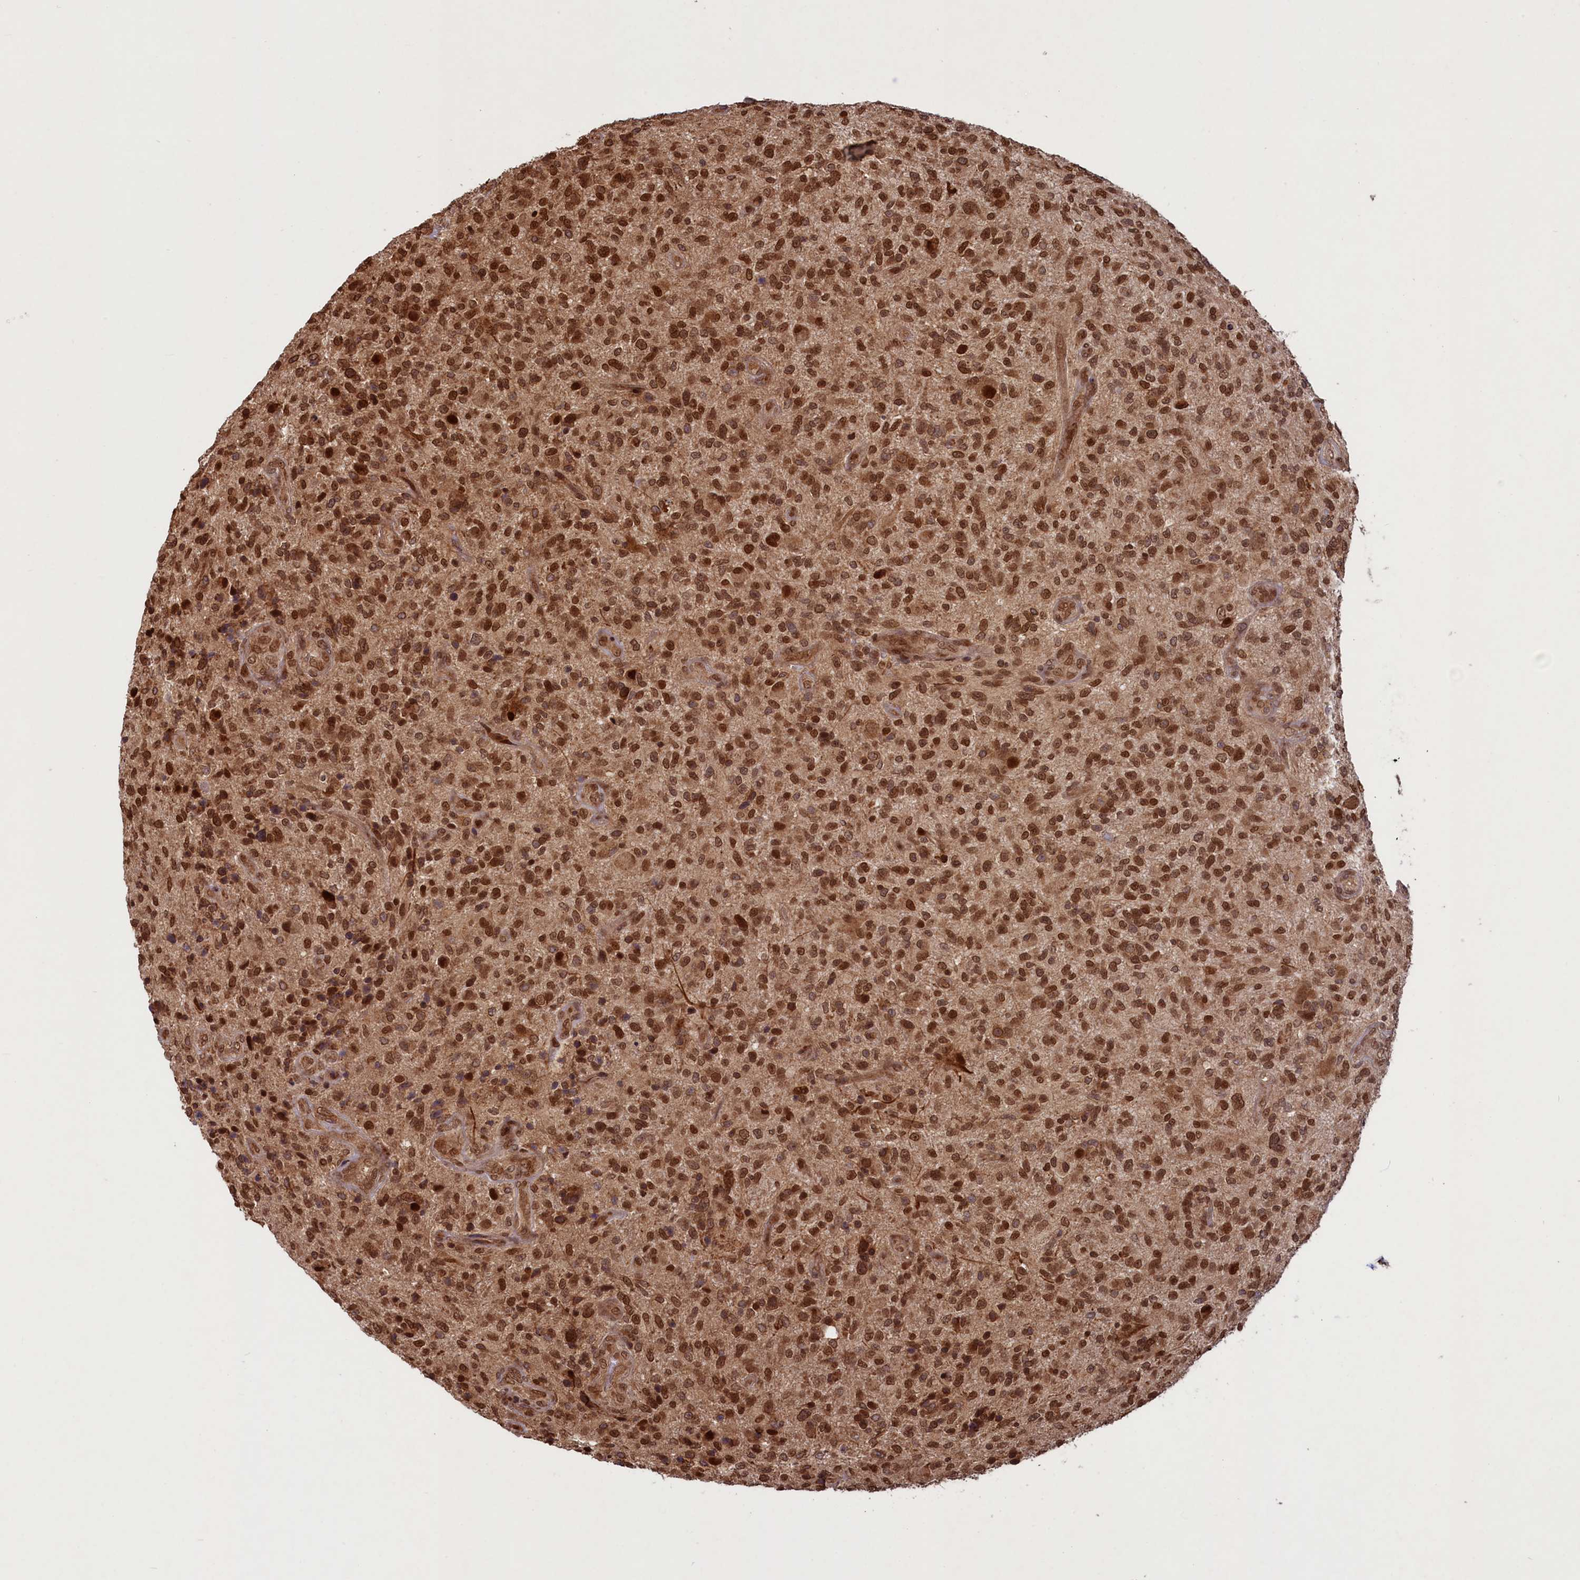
{"staining": {"intensity": "strong", "quantity": ">75%", "location": "nuclear"}, "tissue": "glioma", "cell_type": "Tumor cells", "image_type": "cancer", "snomed": [{"axis": "morphology", "description": "Glioma, malignant, High grade"}, {"axis": "topography", "description": "Brain"}], "caption": "A brown stain highlights strong nuclear expression of a protein in glioma tumor cells.", "gene": "NAE1", "patient": {"sex": "male", "age": 47}}